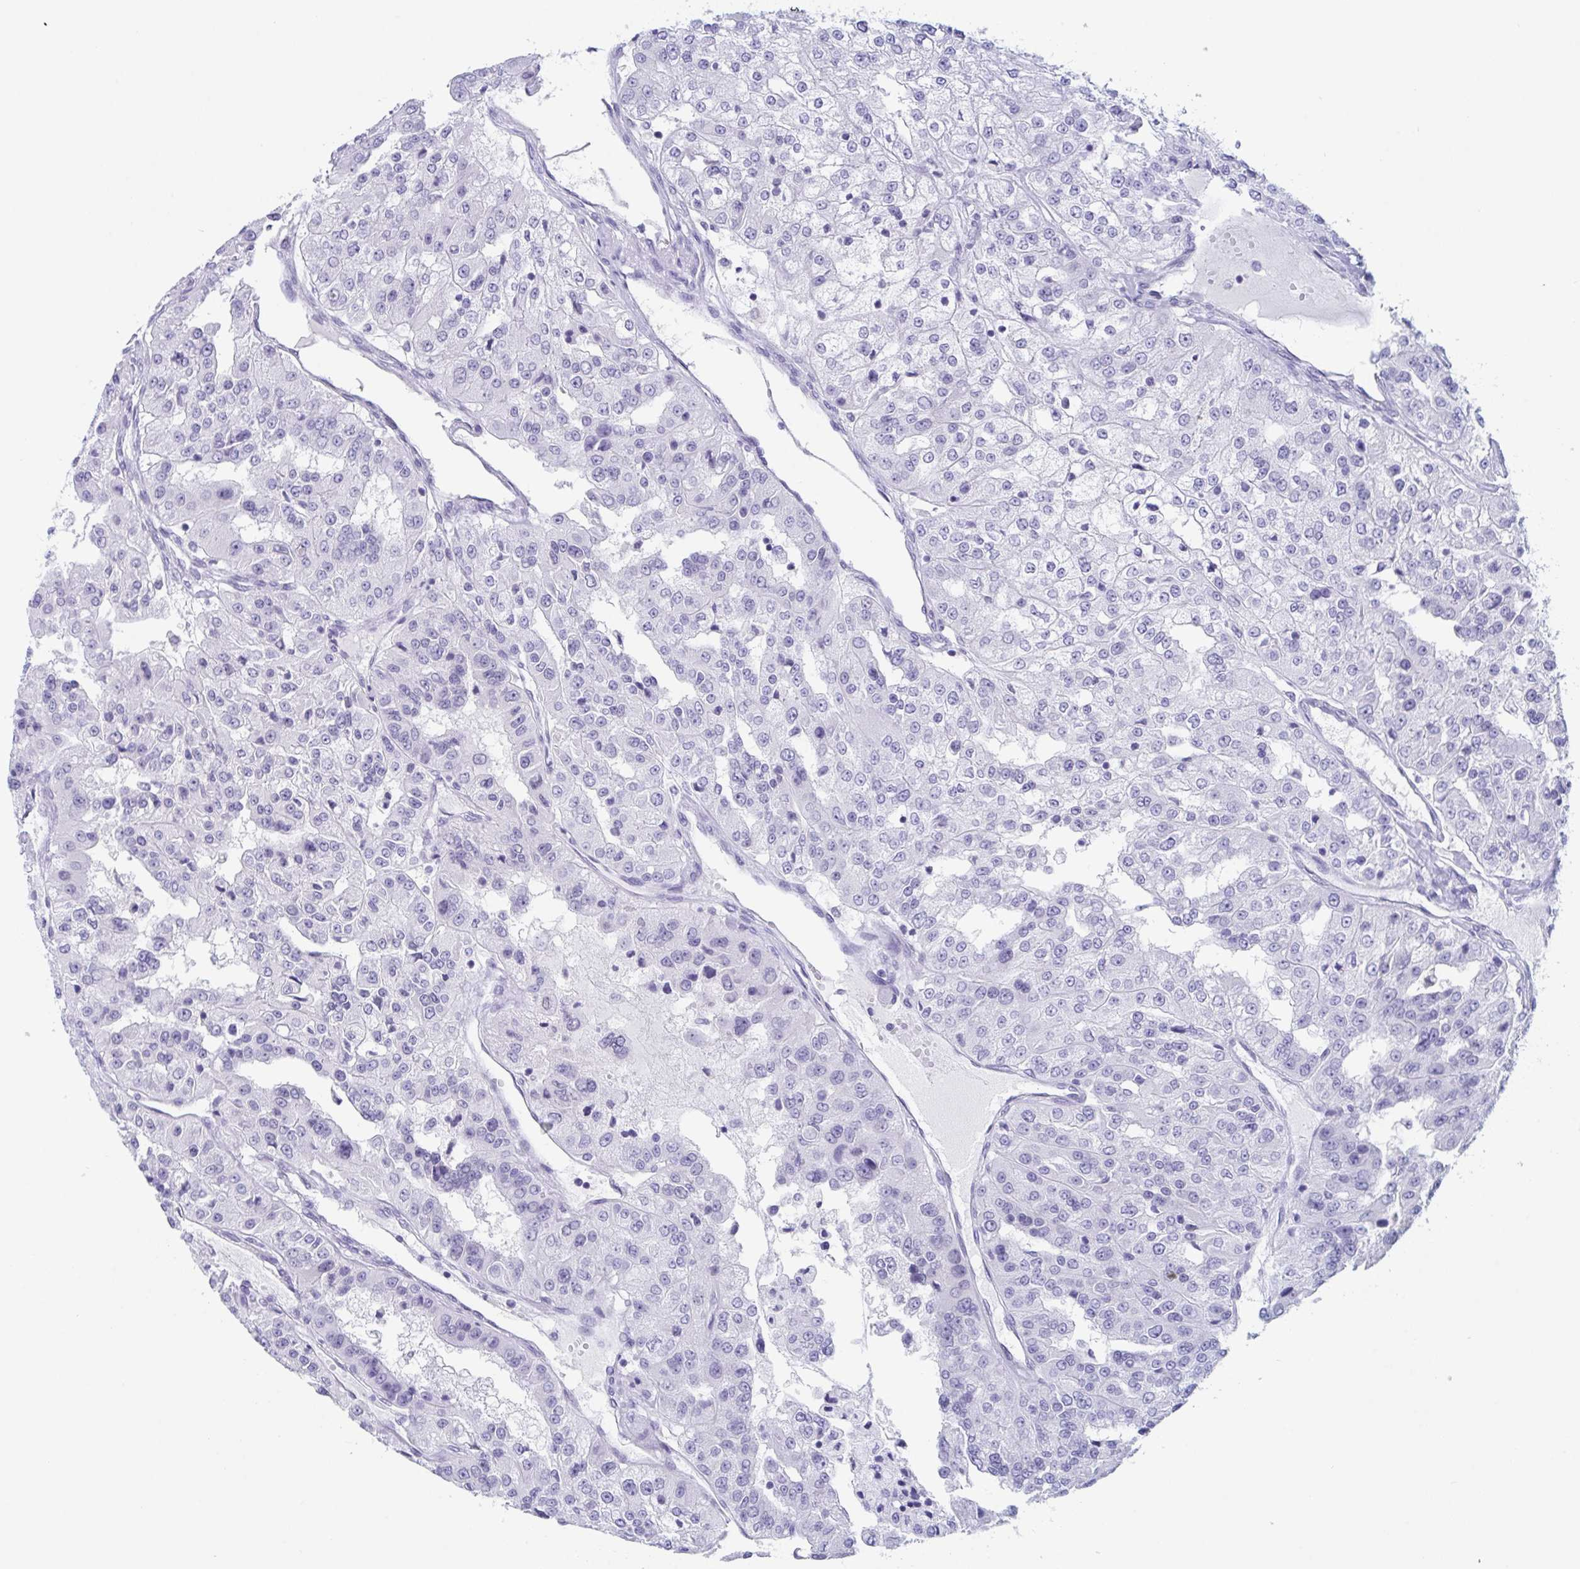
{"staining": {"intensity": "negative", "quantity": "none", "location": "none"}, "tissue": "renal cancer", "cell_type": "Tumor cells", "image_type": "cancer", "snomed": [{"axis": "morphology", "description": "Adenocarcinoma, NOS"}, {"axis": "topography", "description": "Kidney"}], "caption": "An immunohistochemistry (IHC) image of adenocarcinoma (renal) is shown. There is no staining in tumor cells of adenocarcinoma (renal). (IHC, brightfield microscopy, high magnification).", "gene": "CDX4", "patient": {"sex": "female", "age": 63}}